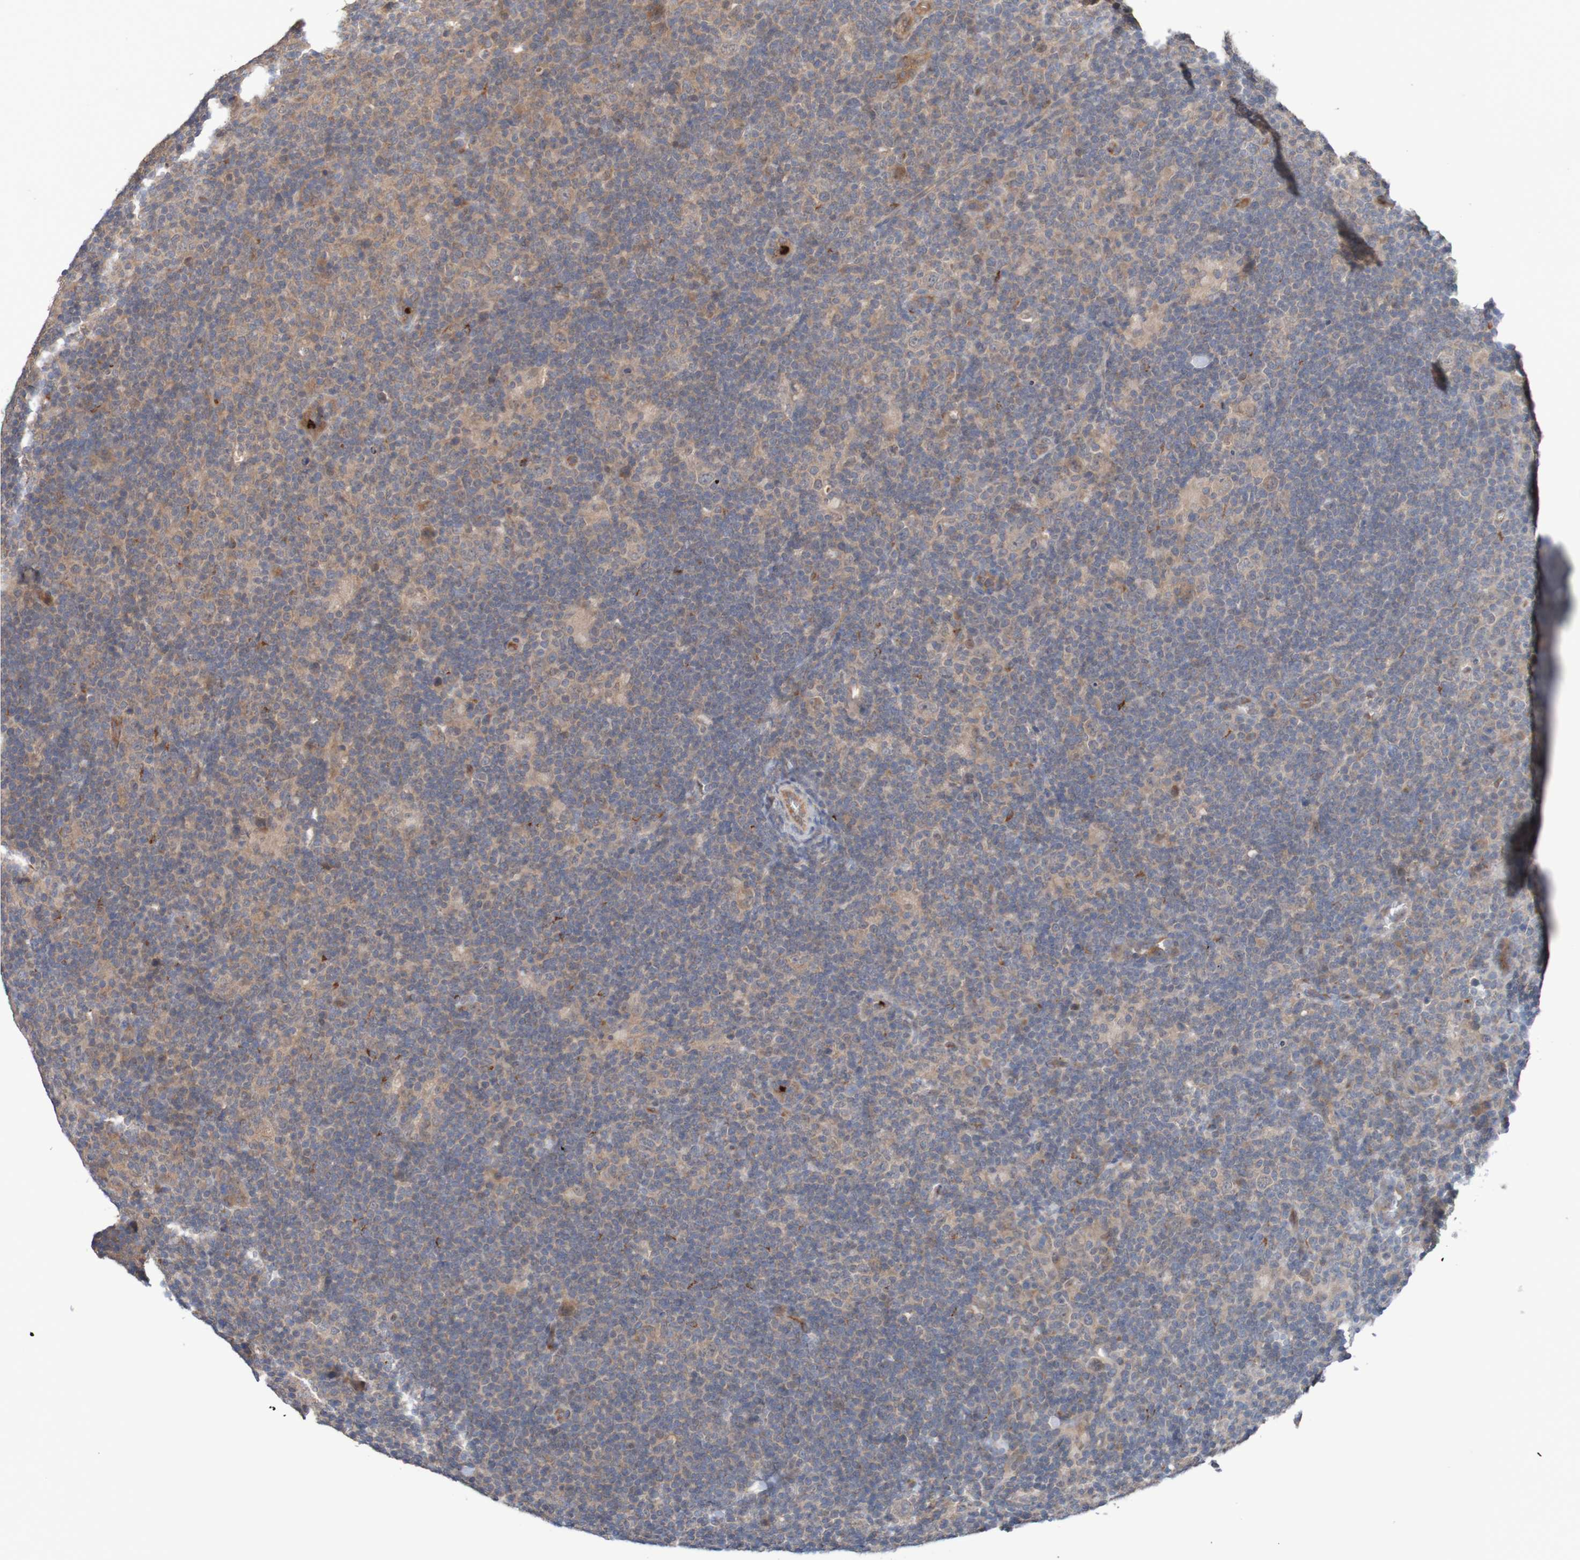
{"staining": {"intensity": "moderate", "quantity": "25%-75%", "location": "cytoplasmic/membranous"}, "tissue": "lymphoma", "cell_type": "Tumor cells", "image_type": "cancer", "snomed": [{"axis": "morphology", "description": "Hodgkin's disease, NOS"}, {"axis": "topography", "description": "Lymph node"}], "caption": "Tumor cells display medium levels of moderate cytoplasmic/membranous positivity in about 25%-75% of cells in lymphoma.", "gene": "ST8SIA6", "patient": {"sex": "female", "age": 57}}